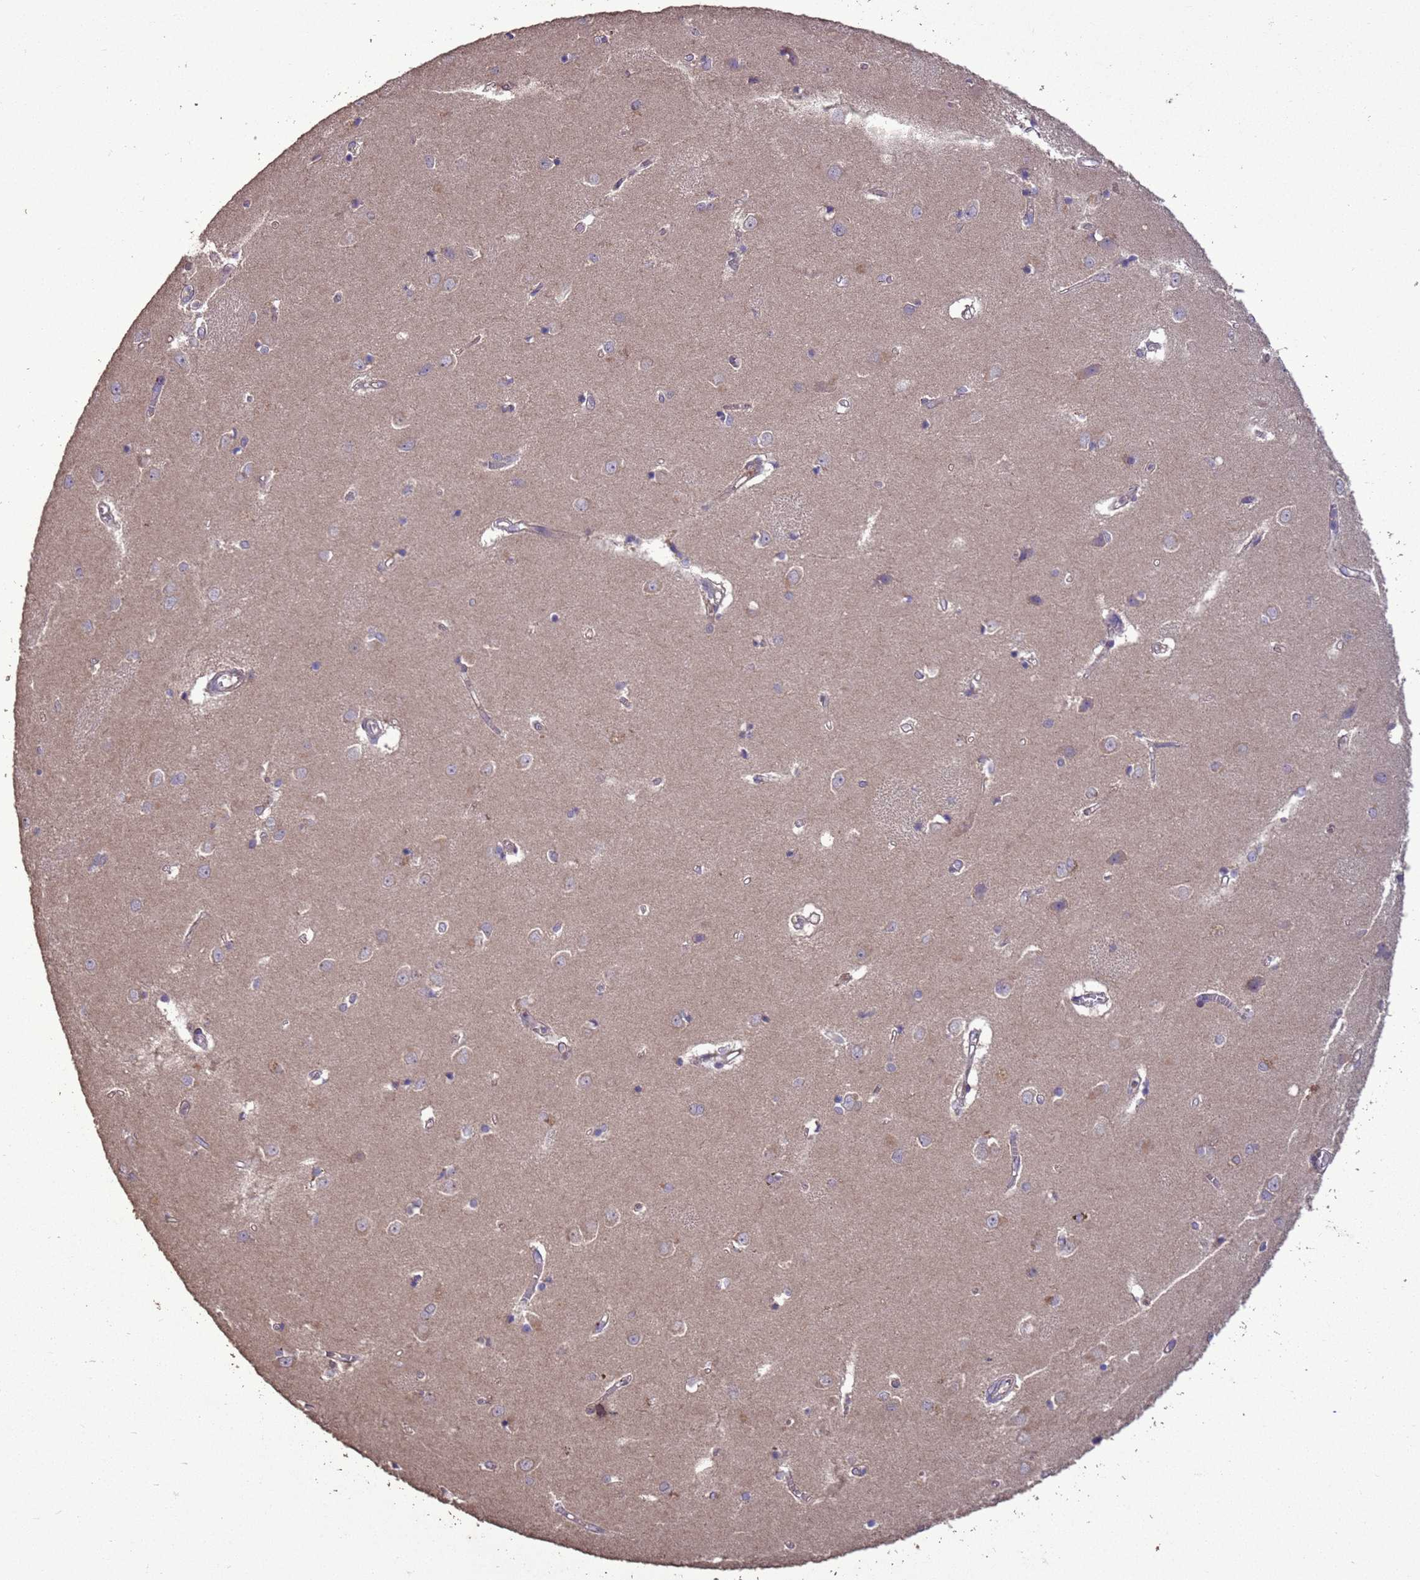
{"staining": {"intensity": "weak", "quantity": "<25%", "location": "cytoplasmic/membranous"}, "tissue": "caudate", "cell_type": "Glial cells", "image_type": "normal", "snomed": [{"axis": "morphology", "description": "Normal tissue, NOS"}, {"axis": "topography", "description": "Lateral ventricle wall"}], "caption": "Glial cells are negative for protein expression in normal human caudate. Nuclei are stained in blue.", "gene": "SLC9B2", "patient": {"sex": "male", "age": 37}}